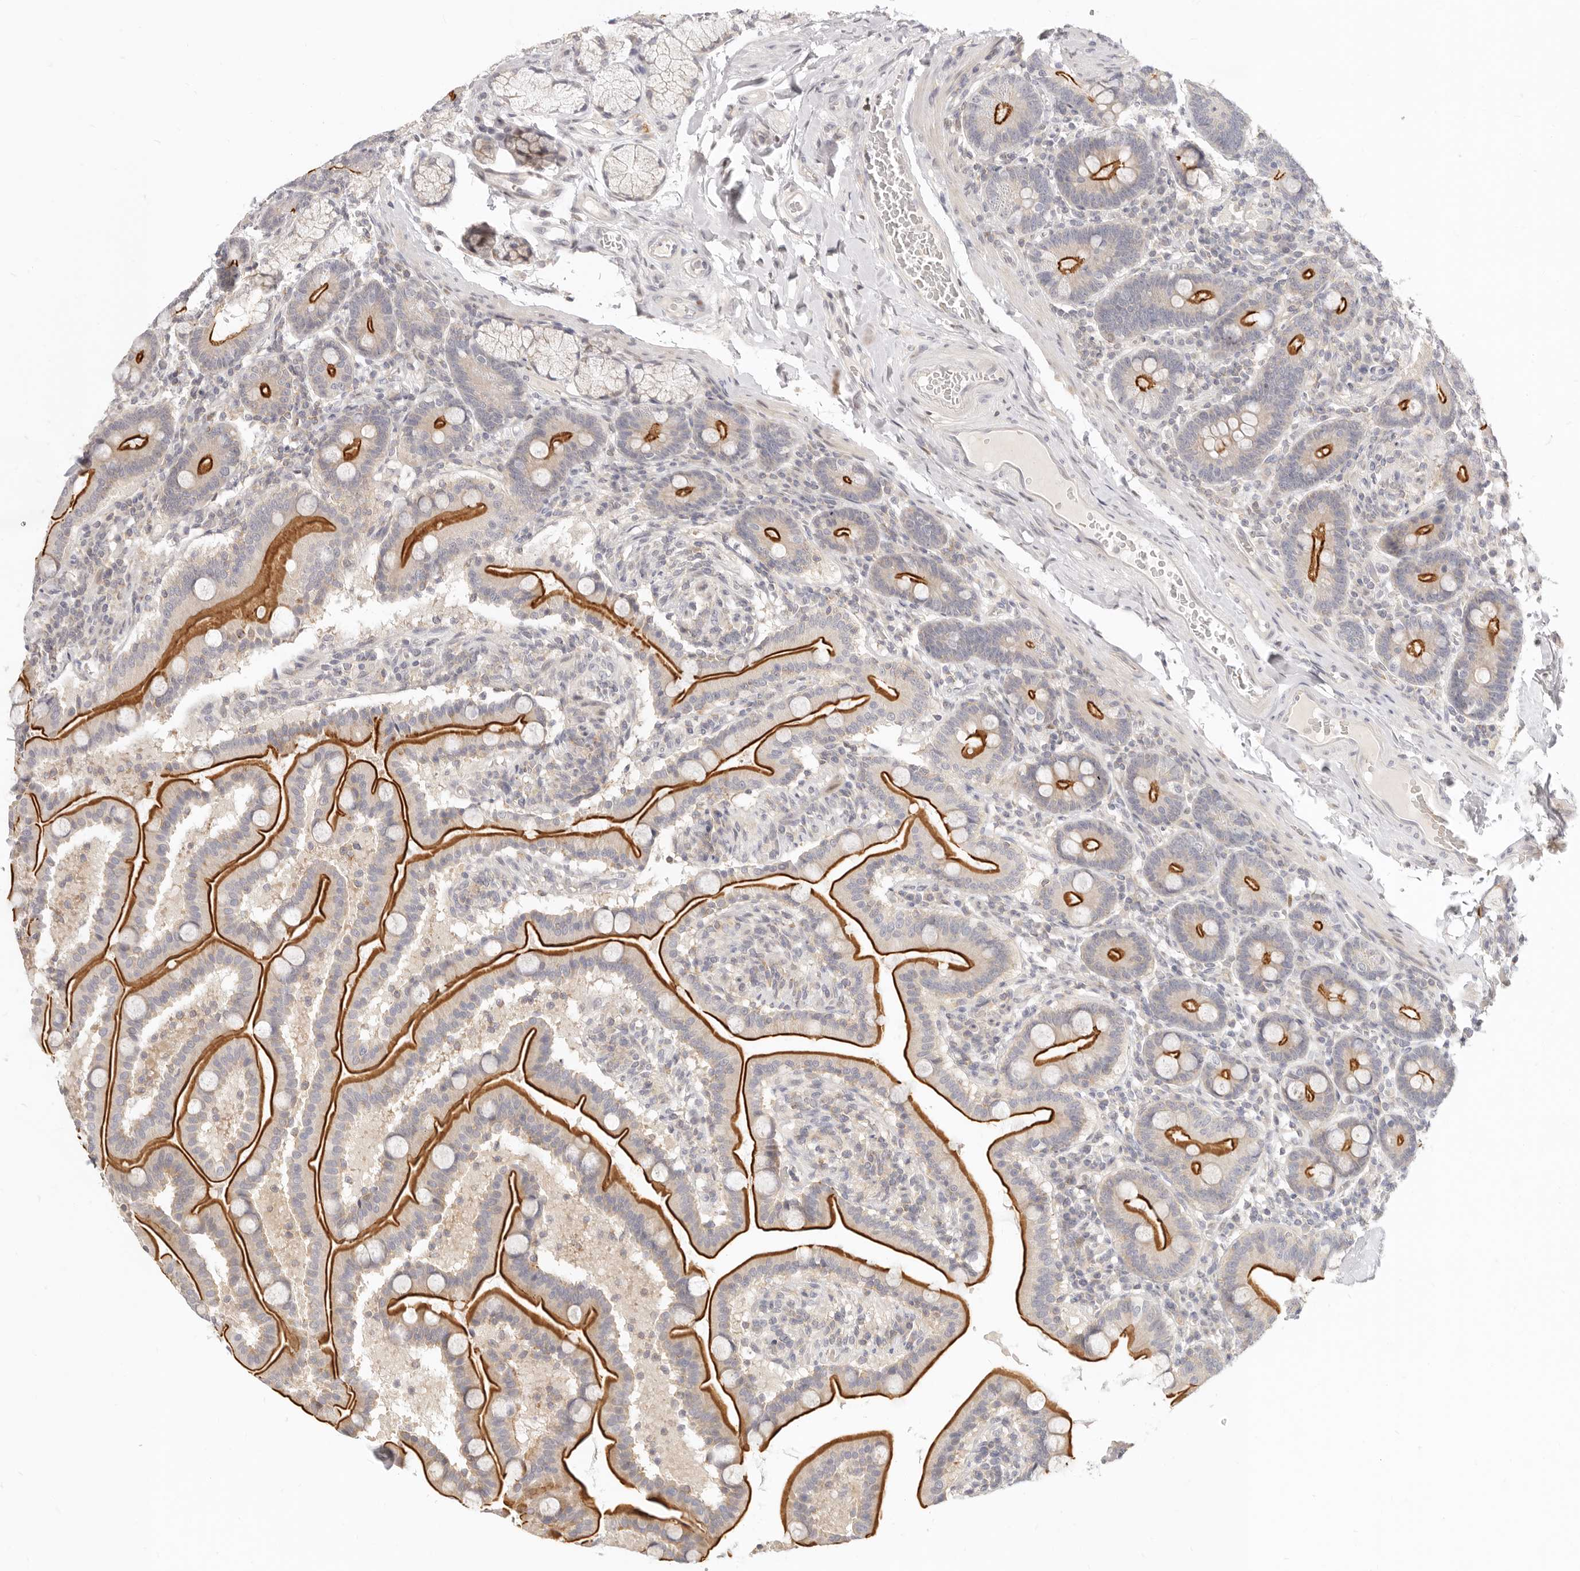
{"staining": {"intensity": "strong", "quantity": "25%-75%", "location": "cytoplasmic/membranous"}, "tissue": "duodenum", "cell_type": "Glandular cells", "image_type": "normal", "snomed": [{"axis": "morphology", "description": "Normal tissue, NOS"}, {"axis": "topography", "description": "Duodenum"}], "caption": "Protein analysis of normal duodenum reveals strong cytoplasmic/membranous staining in about 25%-75% of glandular cells. Using DAB (3,3'-diaminobenzidine) (brown) and hematoxylin (blue) stains, captured at high magnification using brightfield microscopy.", "gene": "LTB4R2", "patient": {"sex": "male", "age": 54}}